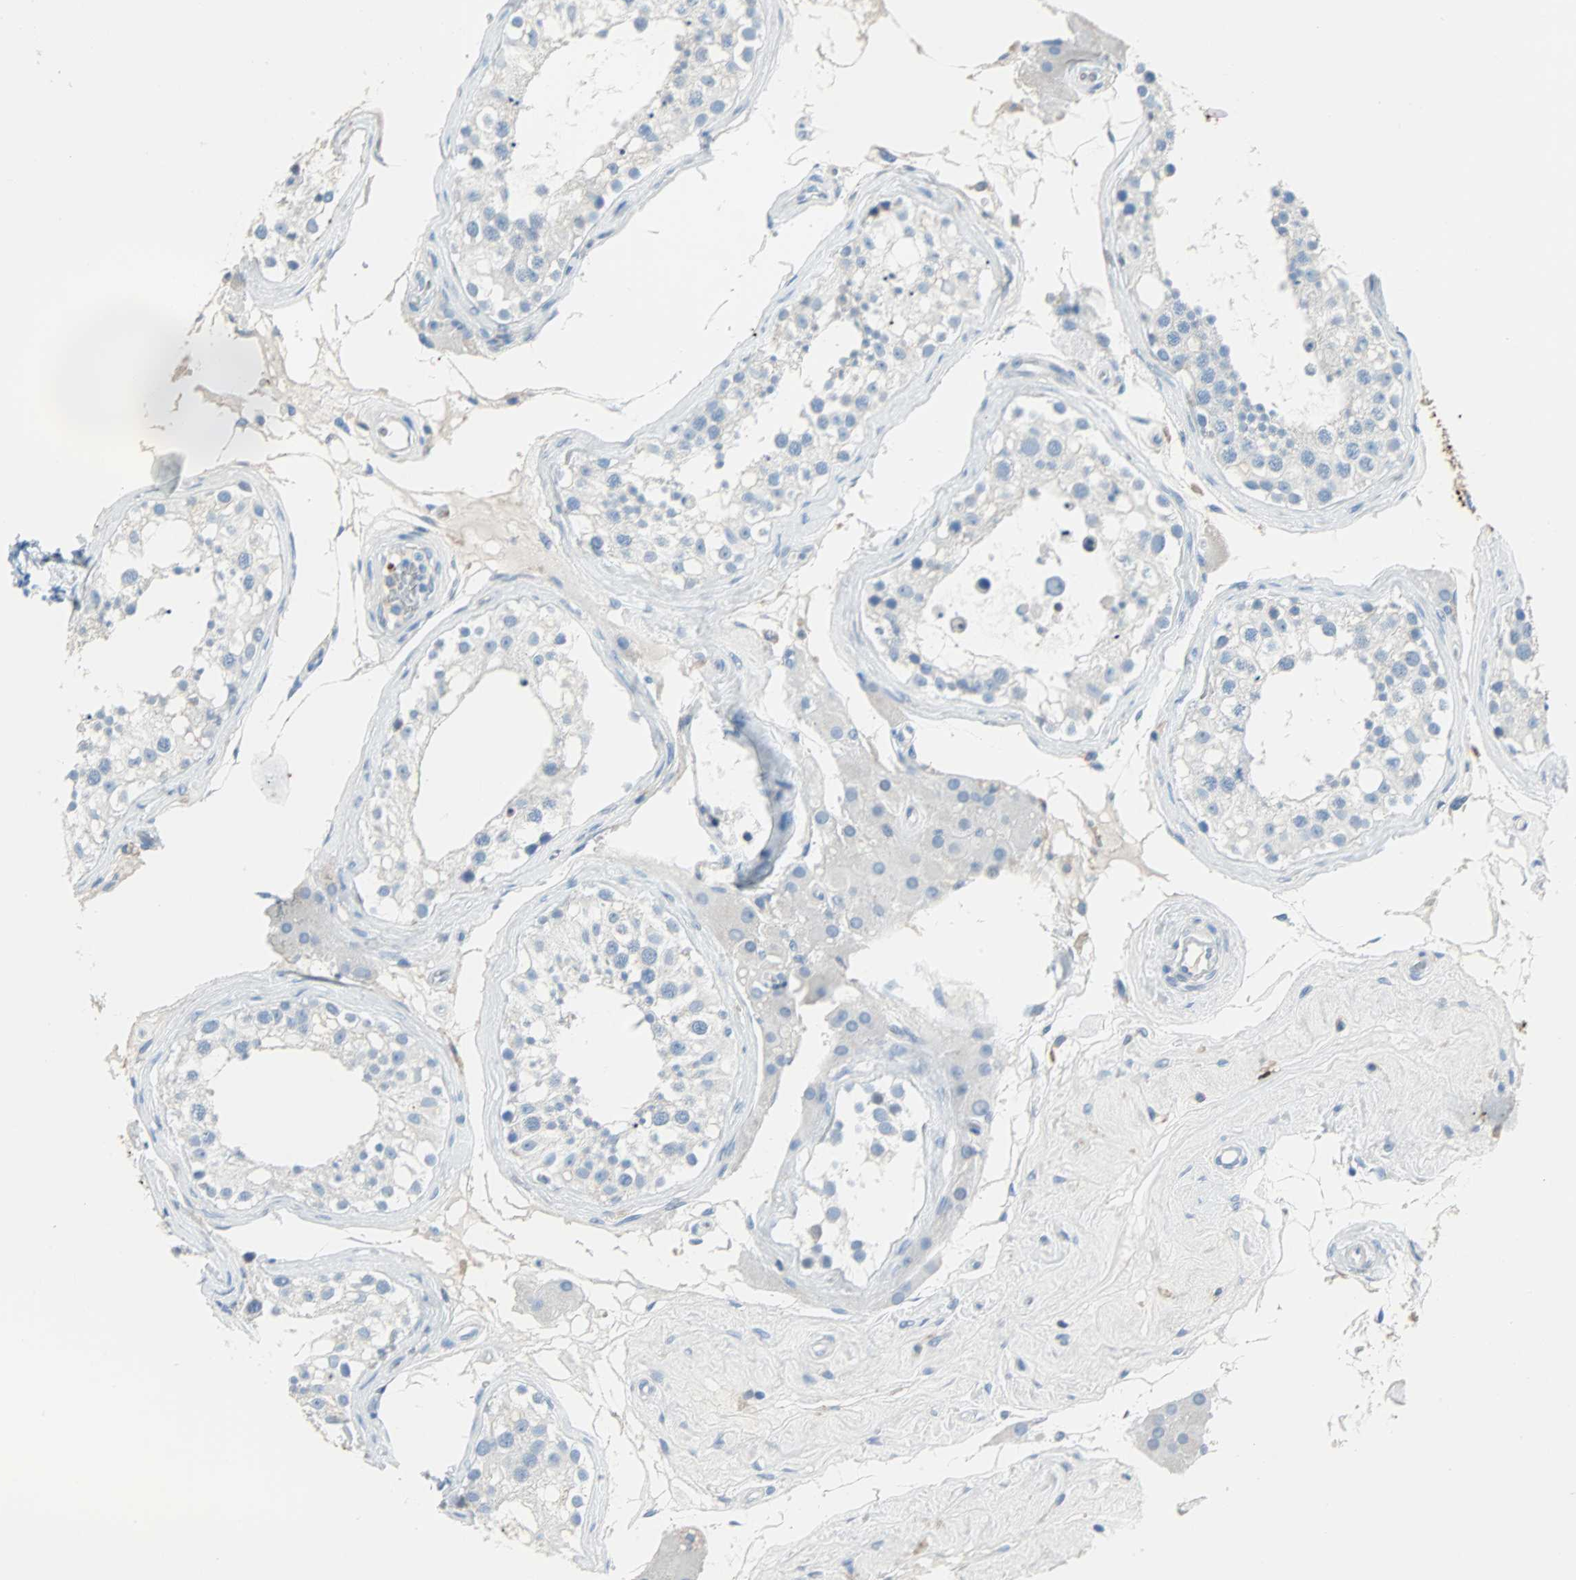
{"staining": {"intensity": "negative", "quantity": "none", "location": "none"}, "tissue": "testis", "cell_type": "Cells in seminiferous ducts", "image_type": "normal", "snomed": [{"axis": "morphology", "description": "Normal tissue, NOS"}, {"axis": "topography", "description": "Testis"}], "caption": "Image shows no significant protein expression in cells in seminiferous ducts of unremarkable testis.", "gene": "CLEC4A", "patient": {"sex": "male", "age": 68}}